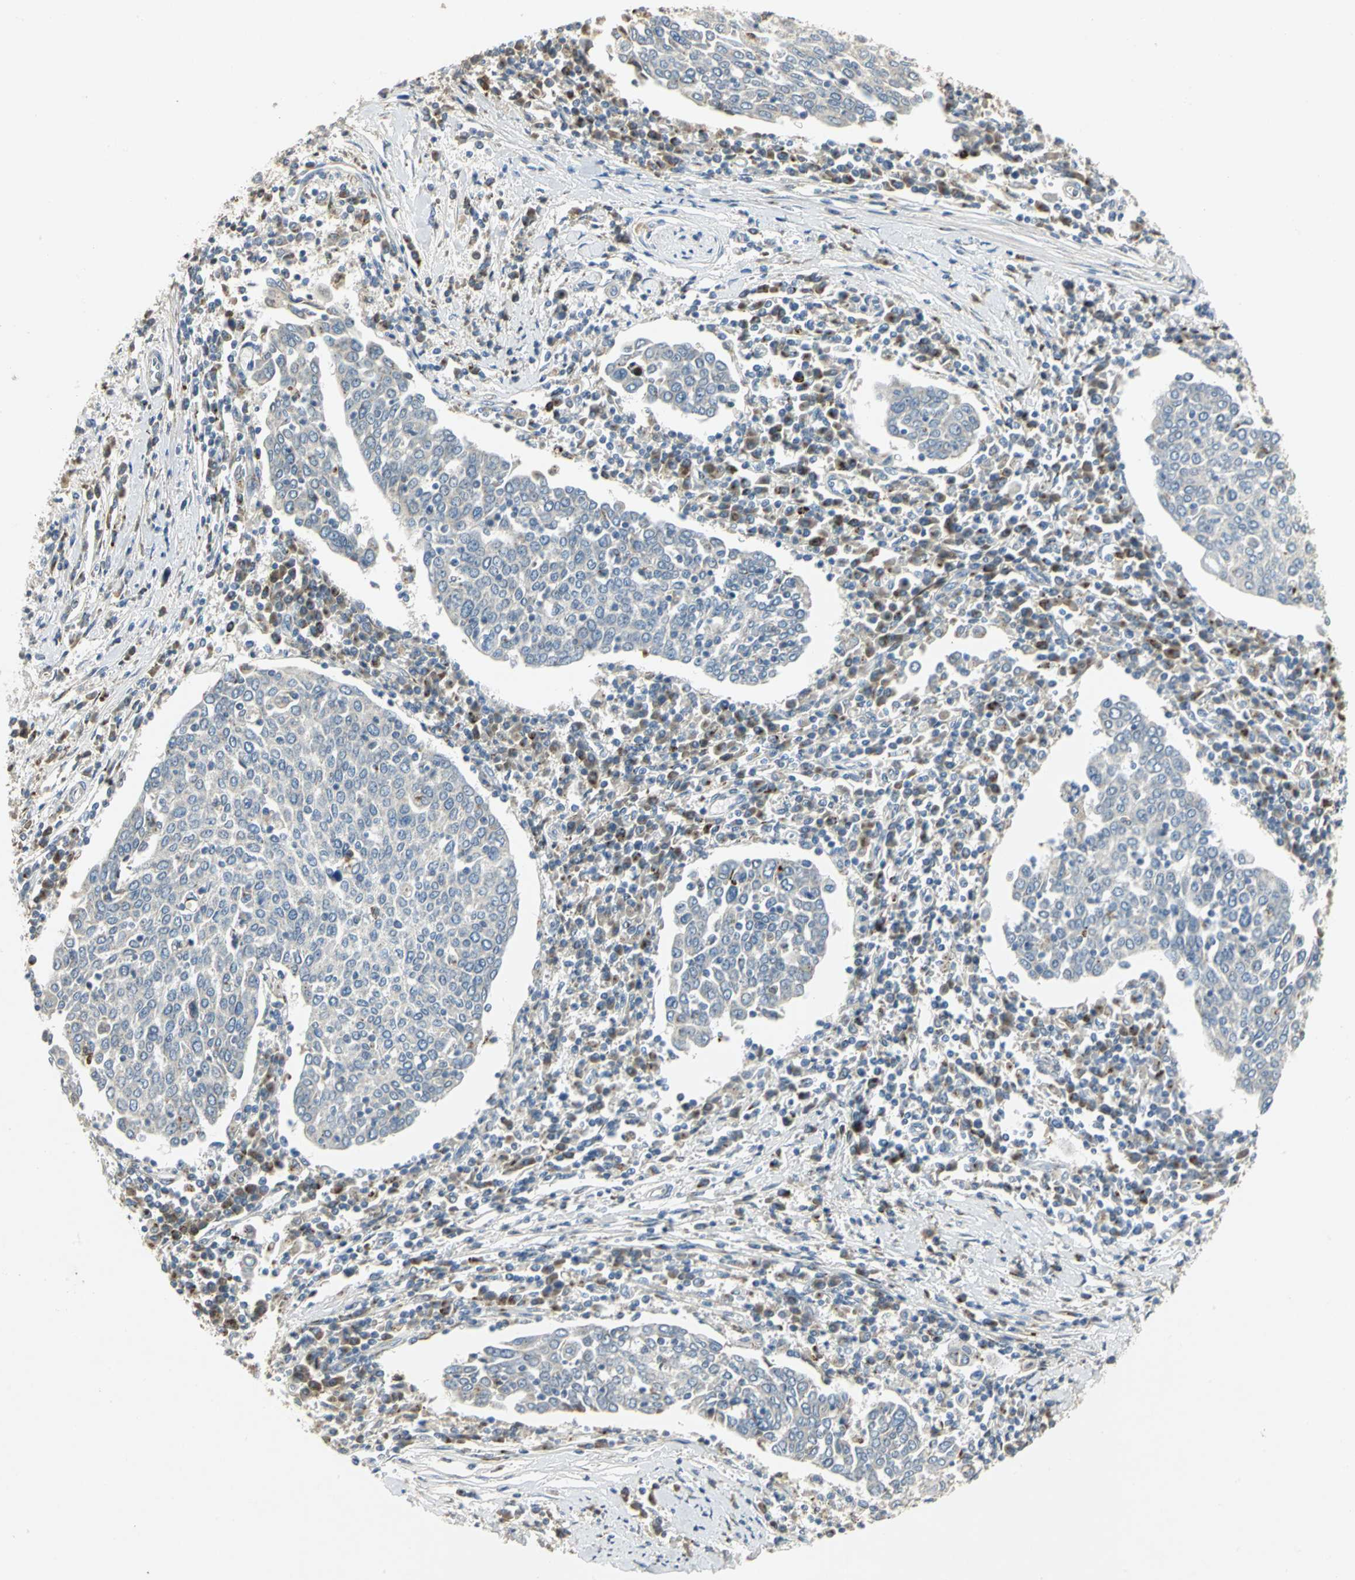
{"staining": {"intensity": "negative", "quantity": "none", "location": "none"}, "tissue": "cervical cancer", "cell_type": "Tumor cells", "image_type": "cancer", "snomed": [{"axis": "morphology", "description": "Squamous cell carcinoma, NOS"}, {"axis": "topography", "description": "Cervix"}], "caption": "Protein analysis of cervical cancer displays no significant positivity in tumor cells.", "gene": "TM9SF2", "patient": {"sex": "female", "age": 40}}